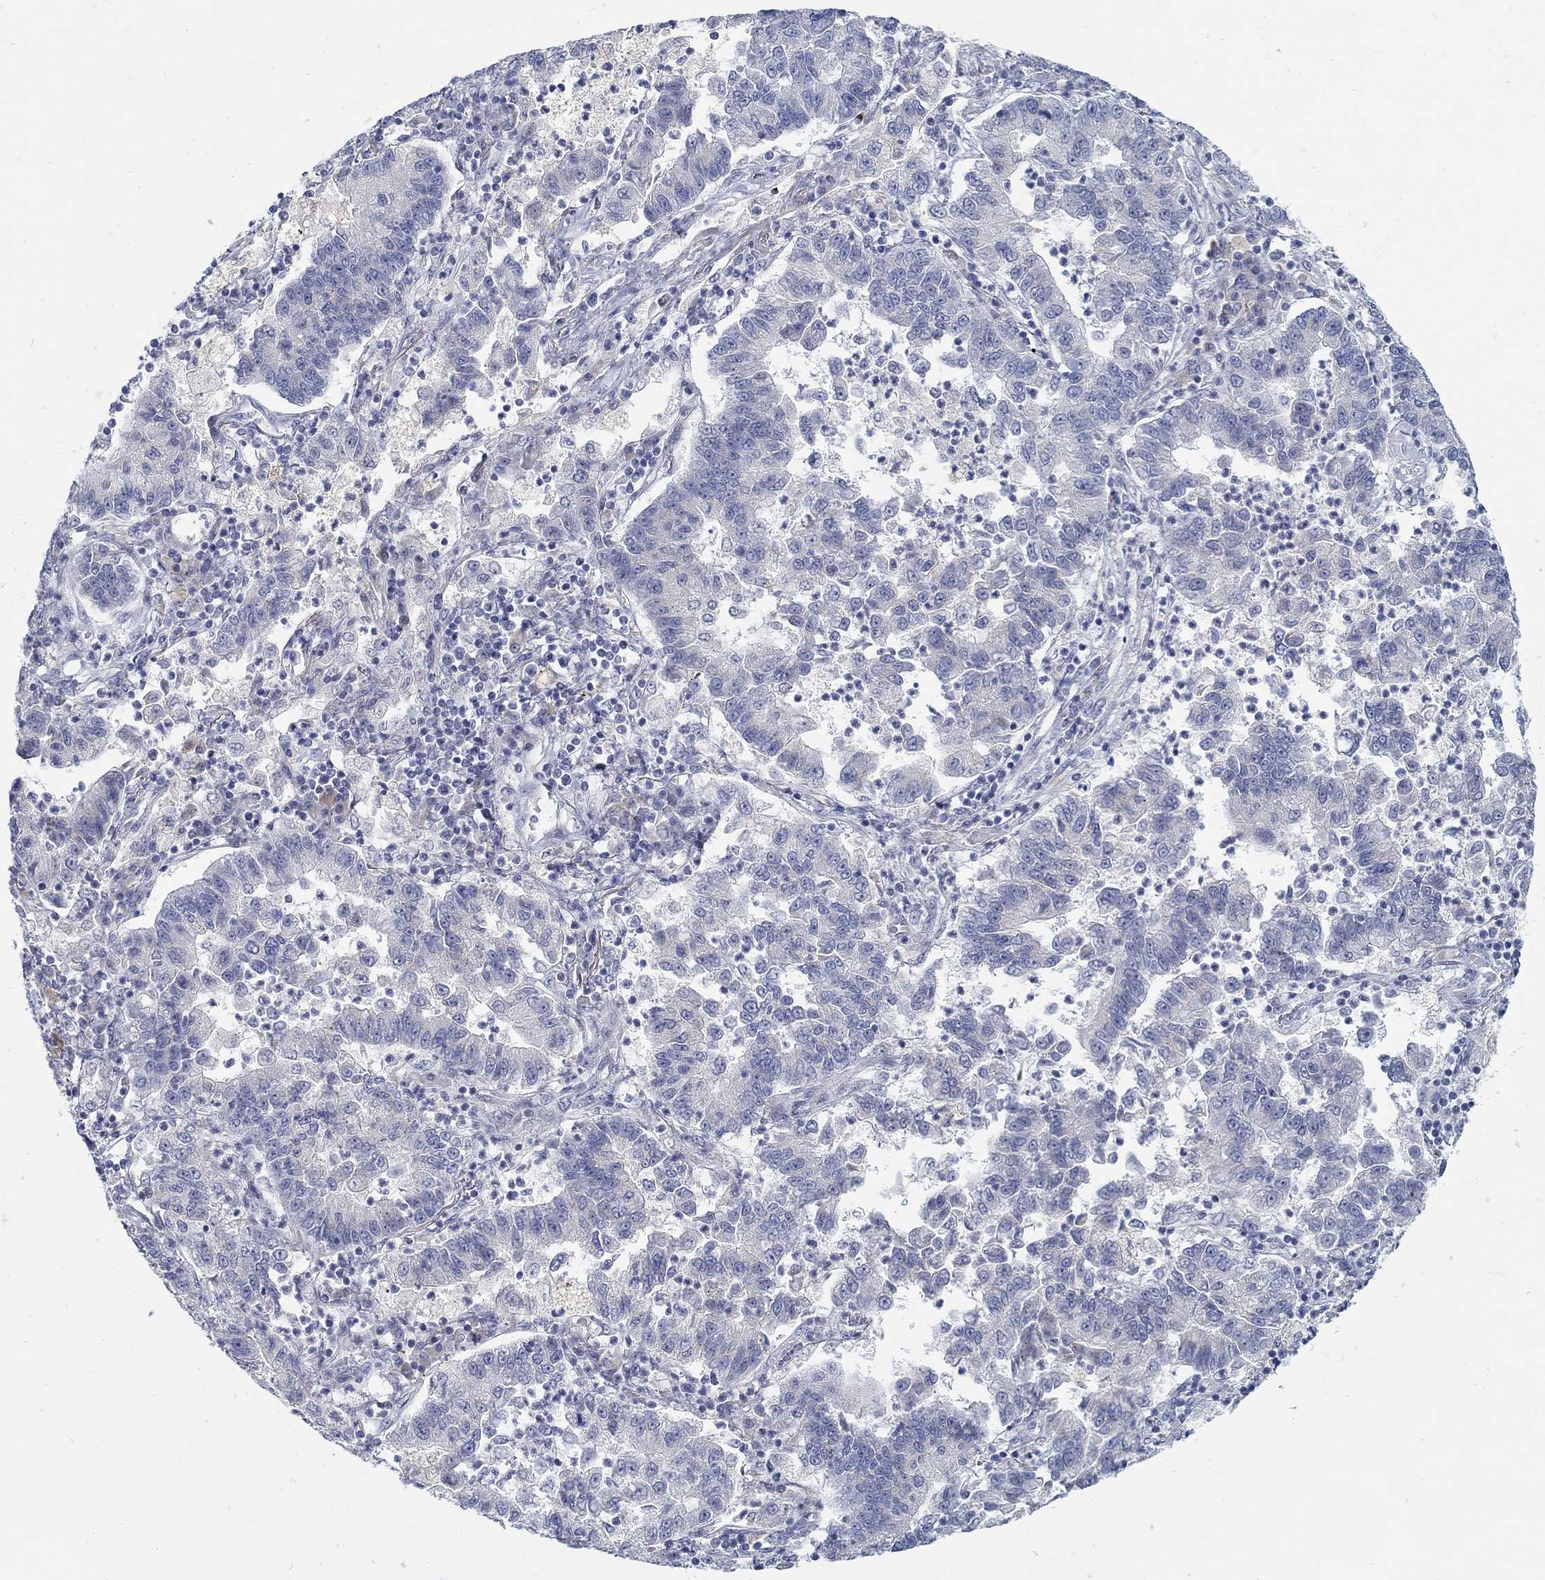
{"staining": {"intensity": "negative", "quantity": "none", "location": "none"}, "tissue": "lung cancer", "cell_type": "Tumor cells", "image_type": "cancer", "snomed": [{"axis": "morphology", "description": "Adenocarcinoma, NOS"}, {"axis": "topography", "description": "Lung"}], "caption": "The image exhibits no significant expression in tumor cells of lung adenocarcinoma.", "gene": "ANO7", "patient": {"sex": "female", "age": 57}}